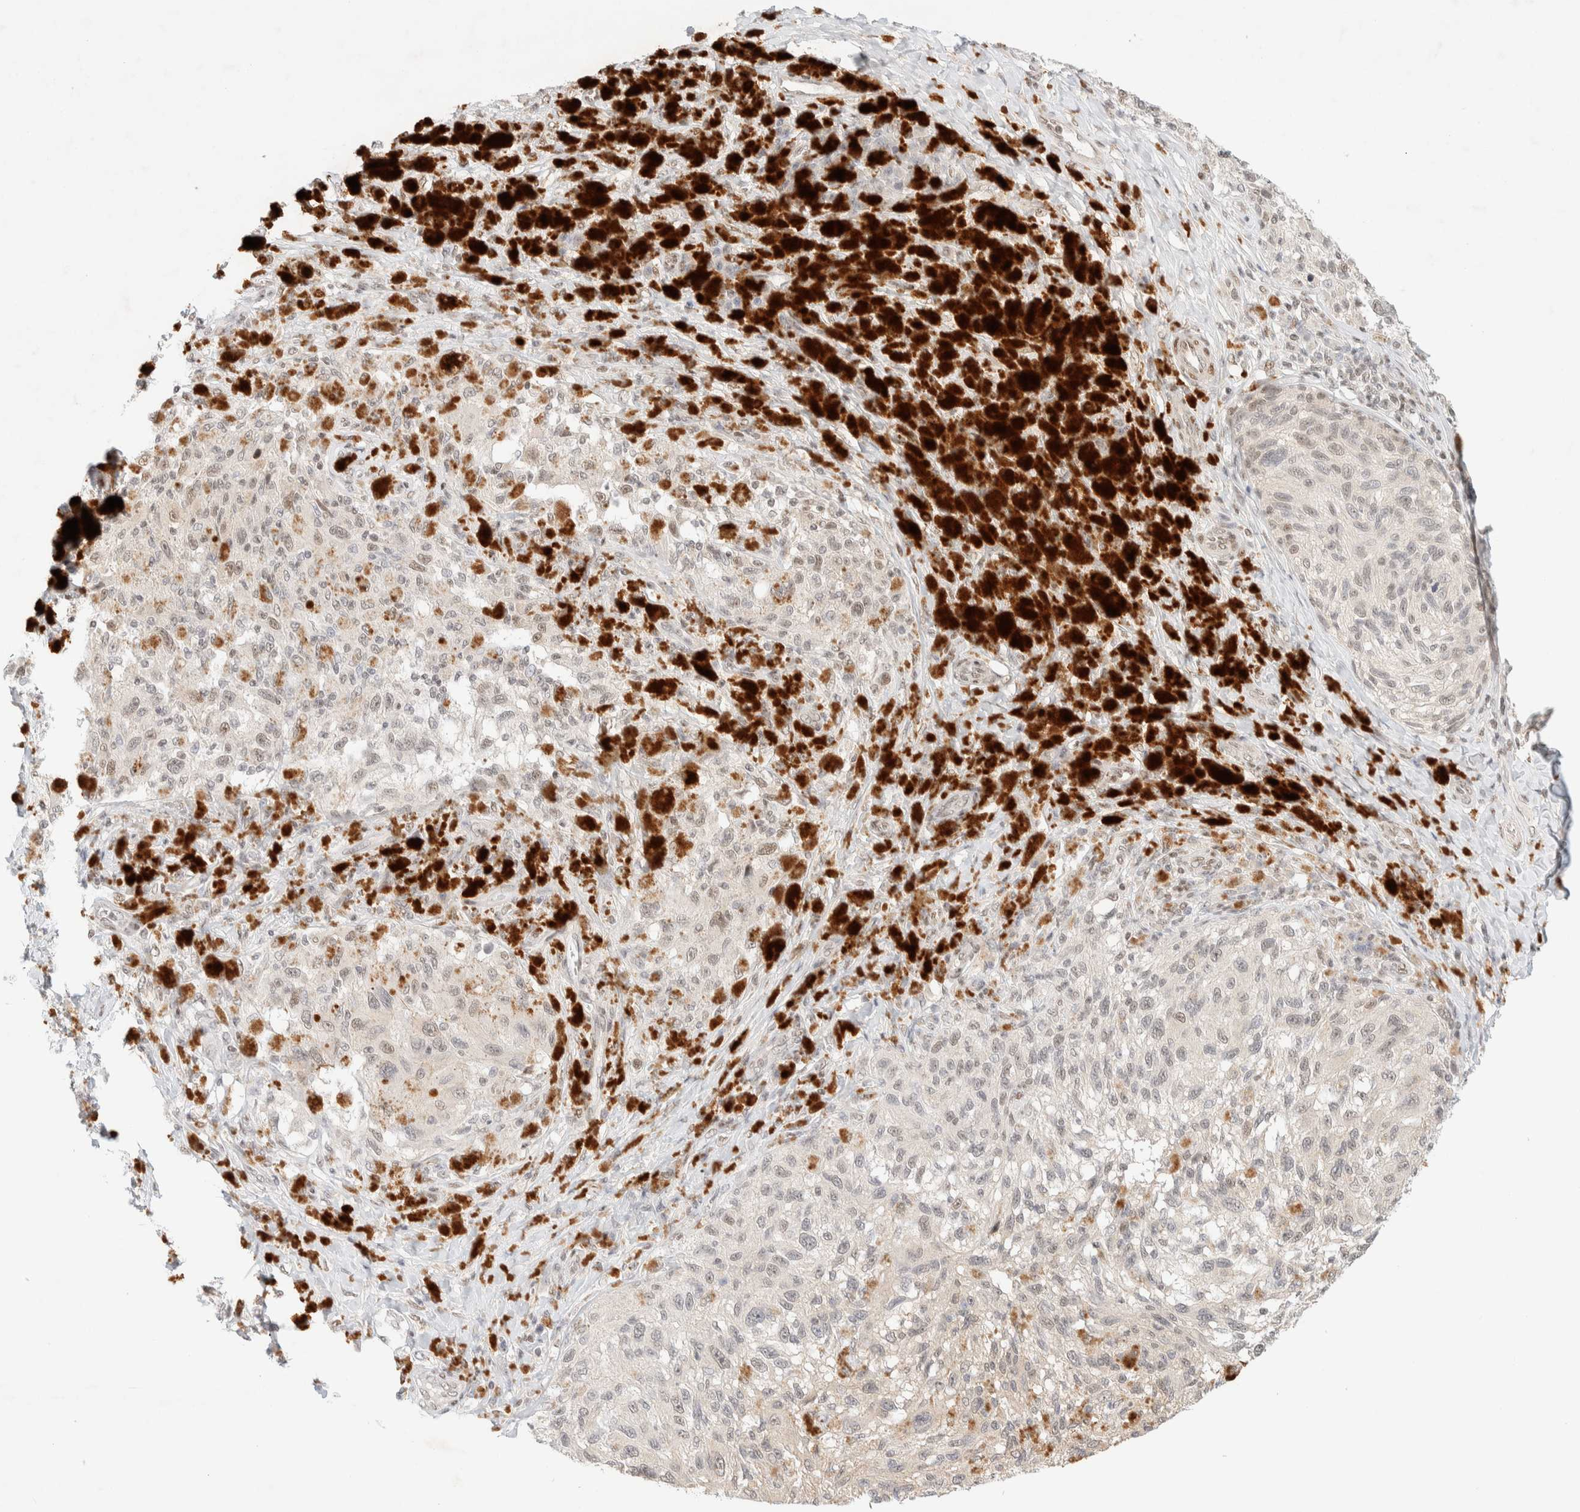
{"staining": {"intensity": "weak", "quantity": "<25%", "location": "nuclear"}, "tissue": "melanoma", "cell_type": "Tumor cells", "image_type": "cancer", "snomed": [{"axis": "morphology", "description": "Malignant melanoma, NOS"}, {"axis": "topography", "description": "Skin"}], "caption": "Immunohistochemical staining of melanoma shows no significant staining in tumor cells.", "gene": "PYGO2", "patient": {"sex": "female", "age": 73}}